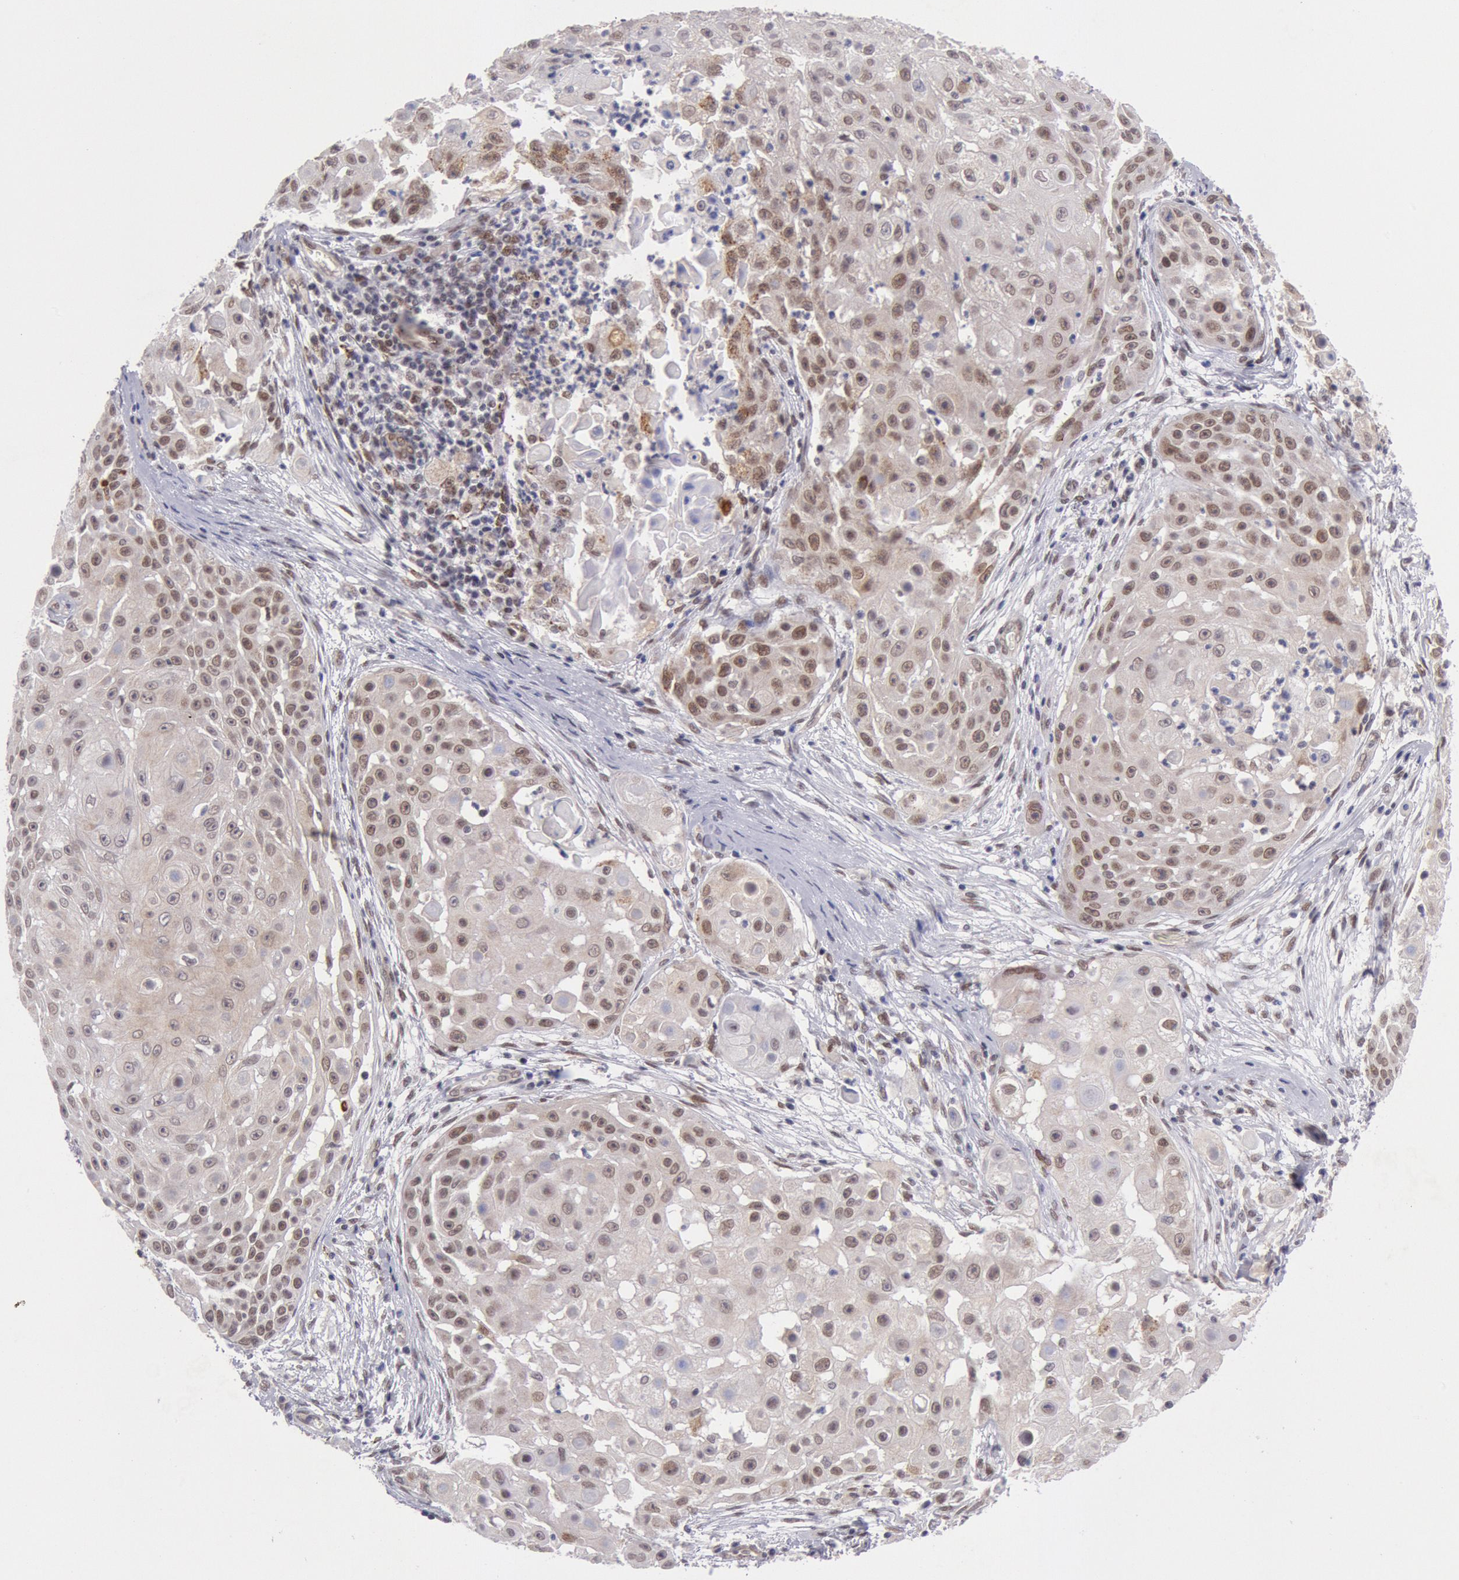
{"staining": {"intensity": "moderate", "quantity": ">75%", "location": "nuclear"}, "tissue": "skin cancer", "cell_type": "Tumor cells", "image_type": "cancer", "snomed": [{"axis": "morphology", "description": "Squamous cell carcinoma, NOS"}, {"axis": "topography", "description": "Skin"}], "caption": "Immunohistochemical staining of human squamous cell carcinoma (skin) demonstrates medium levels of moderate nuclear staining in about >75% of tumor cells.", "gene": "CDKN2B", "patient": {"sex": "female", "age": 57}}